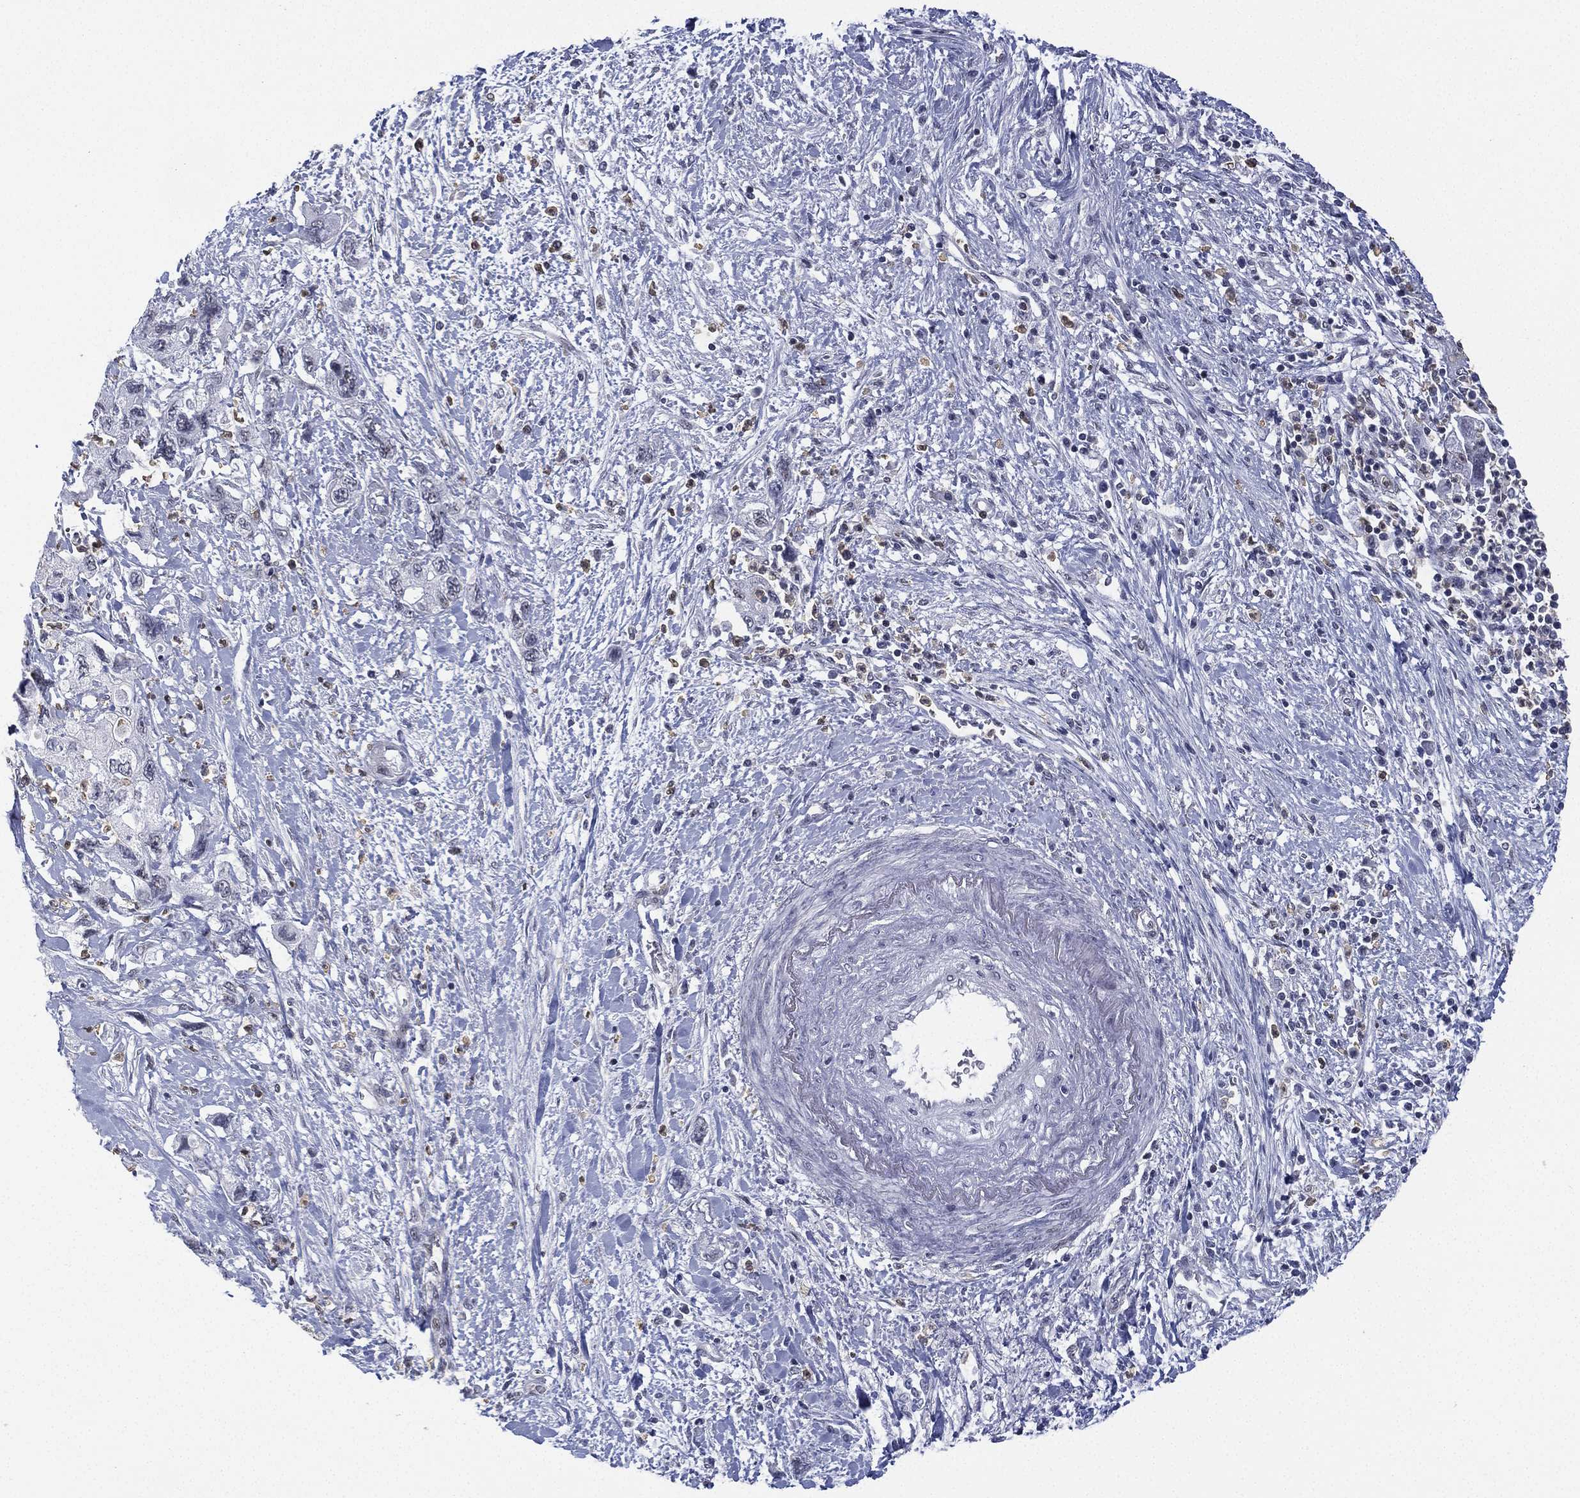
{"staining": {"intensity": "negative", "quantity": "none", "location": "none"}, "tissue": "pancreatic cancer", "cell_type": "Tumor cells", "image_type": "cancer", "snomed": [{"axis": "morphology", "description": "Adenocarcinoma, NOS"}, {"axis": "topography", "description": "Pancreas"}], "caption": "Immunohistochemistry of pancreatic adenocarcinoma demonstrates no staining in tumor cells.", "gene": "ZNF711", "patient": {"sex": "female", "age": 73}}